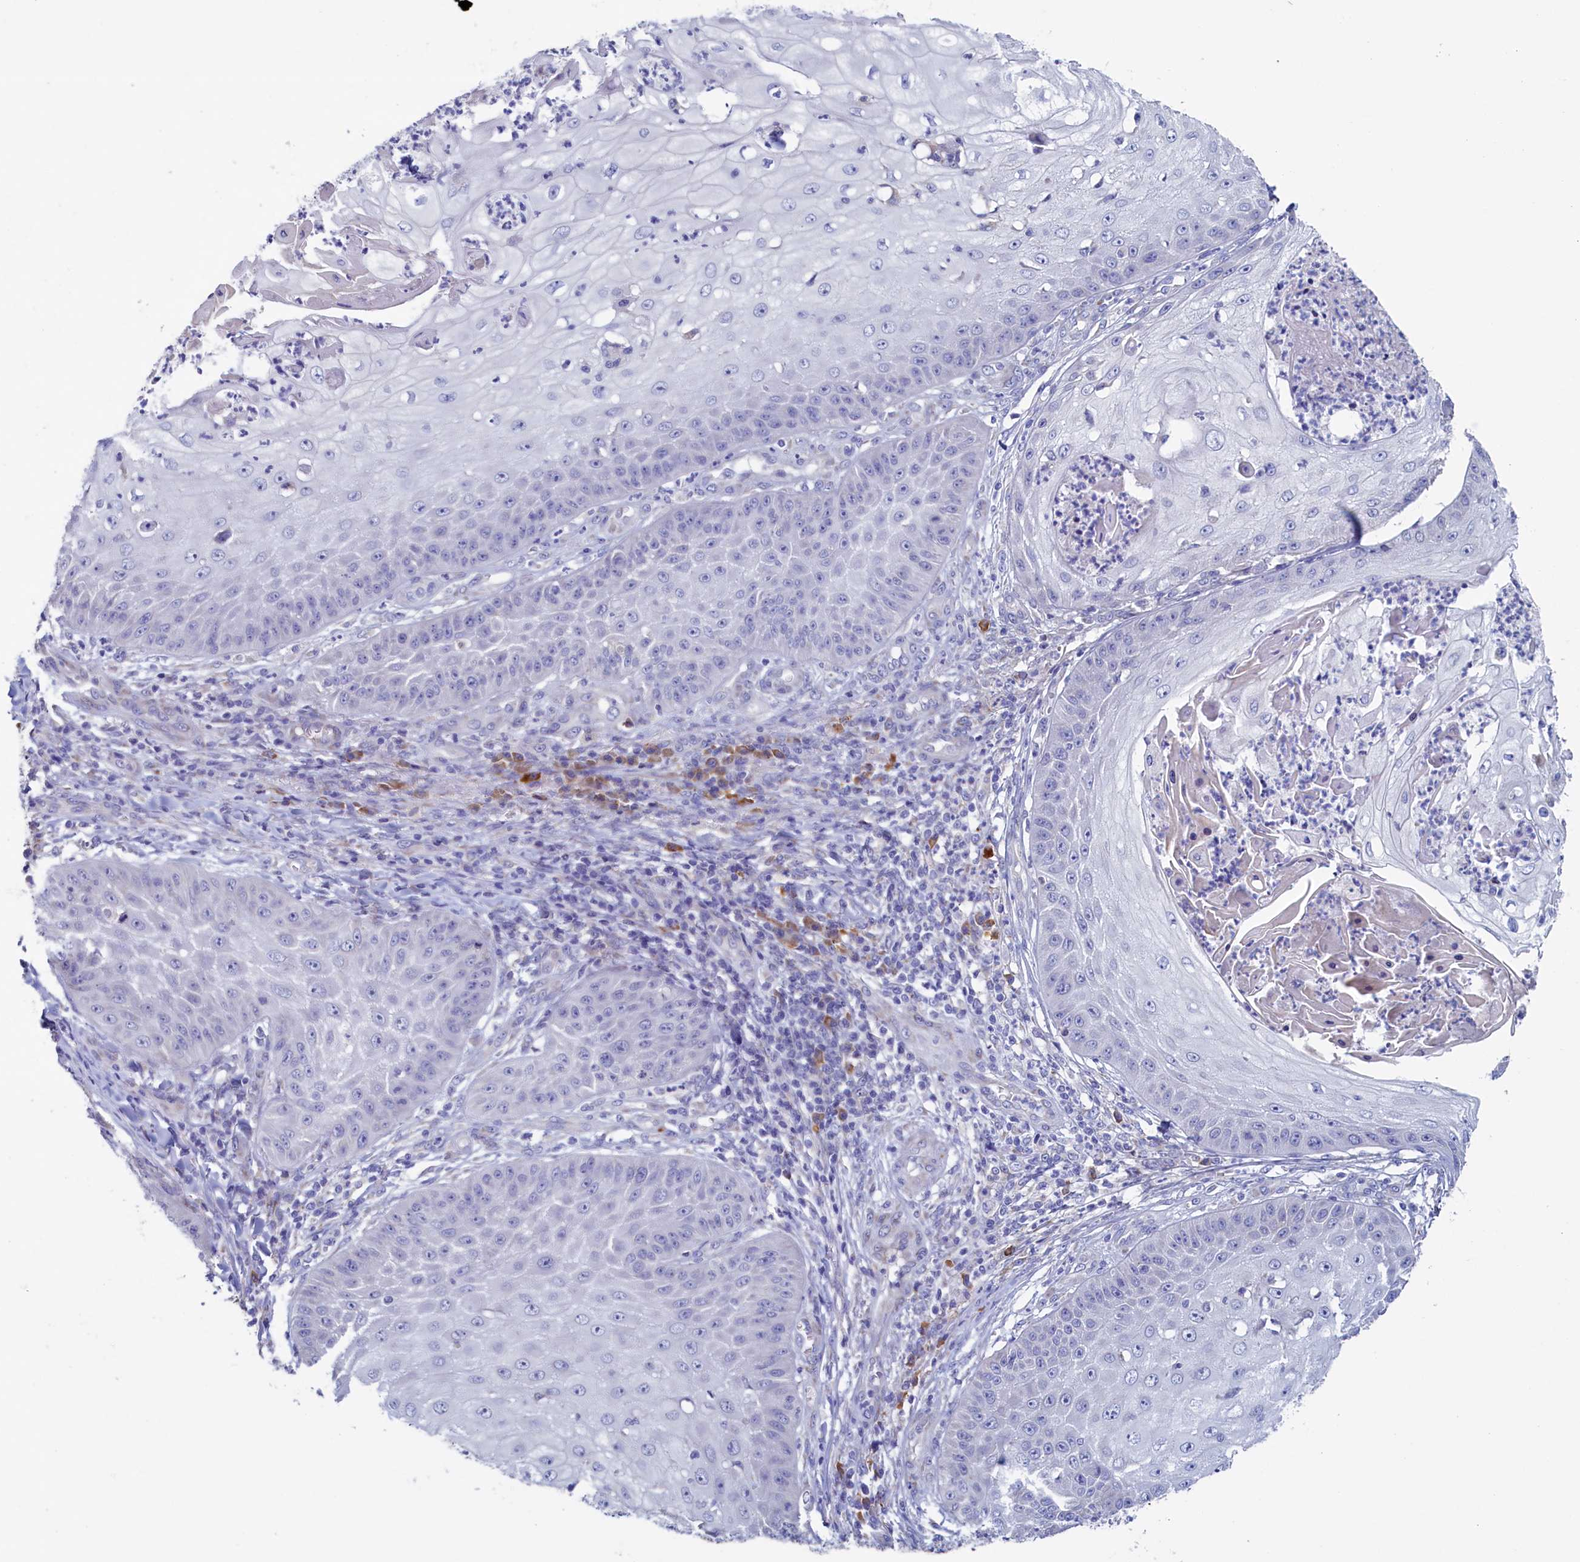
{"staining": {"intensity": "negative", "quantity": "none", "location": "none"}, "tissue": "skin cancer", "cell_type": "Tumor cells", "image_type": "cancer", "snomed": [{"axis": "morphology", "description": "Squamous cell carcinoma, NOS"}, {"axis": "topography", "description": "Skin"}], "caption": "Skin cancer (squamous cell carcinoma) was stained to show a protein in brown. There is no significant expression in tumor cells.", "gene": "CBLIF", "patient": {"sex": "male", "age": 70}}